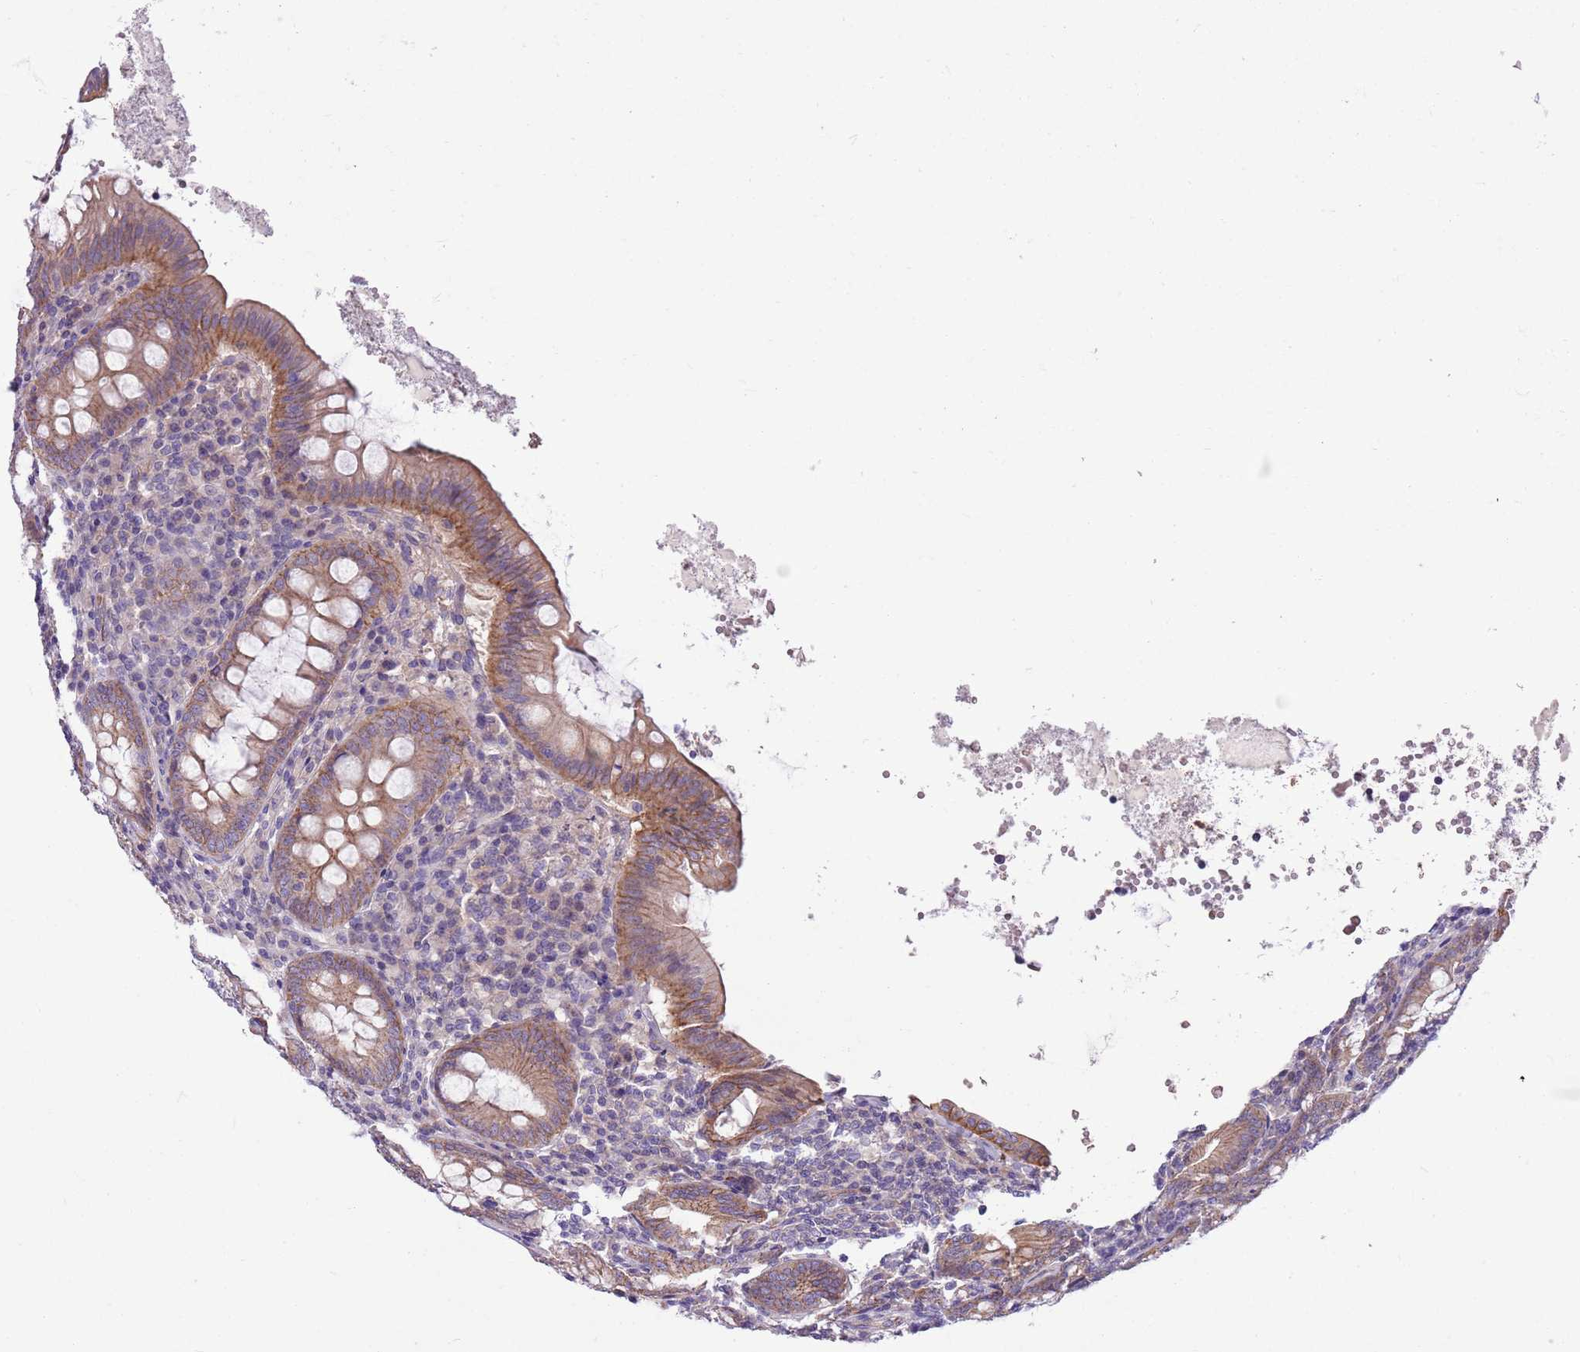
{"staining": {"intensity": "moderate", "quantity": ">75%", "location": "cytoplasmic/membranous"}, "tissue": "appendix", "cell_type": "Glandular cells", "image_type": "normal", "snomed": [{"axis": "morphology", "description": "Normal tissue, NOS"}, {"axis": "topography", "description": "Appendix"}], "caption": "The photomicrograph demonstrates immunohistochemical staining of unremarkable appendix. There is moderate cytoplasmic/membranous positivity is identified in about >75% of glandular cells.", "gene": "PARP8", "patient": {"sex": "female", "age": 54}}